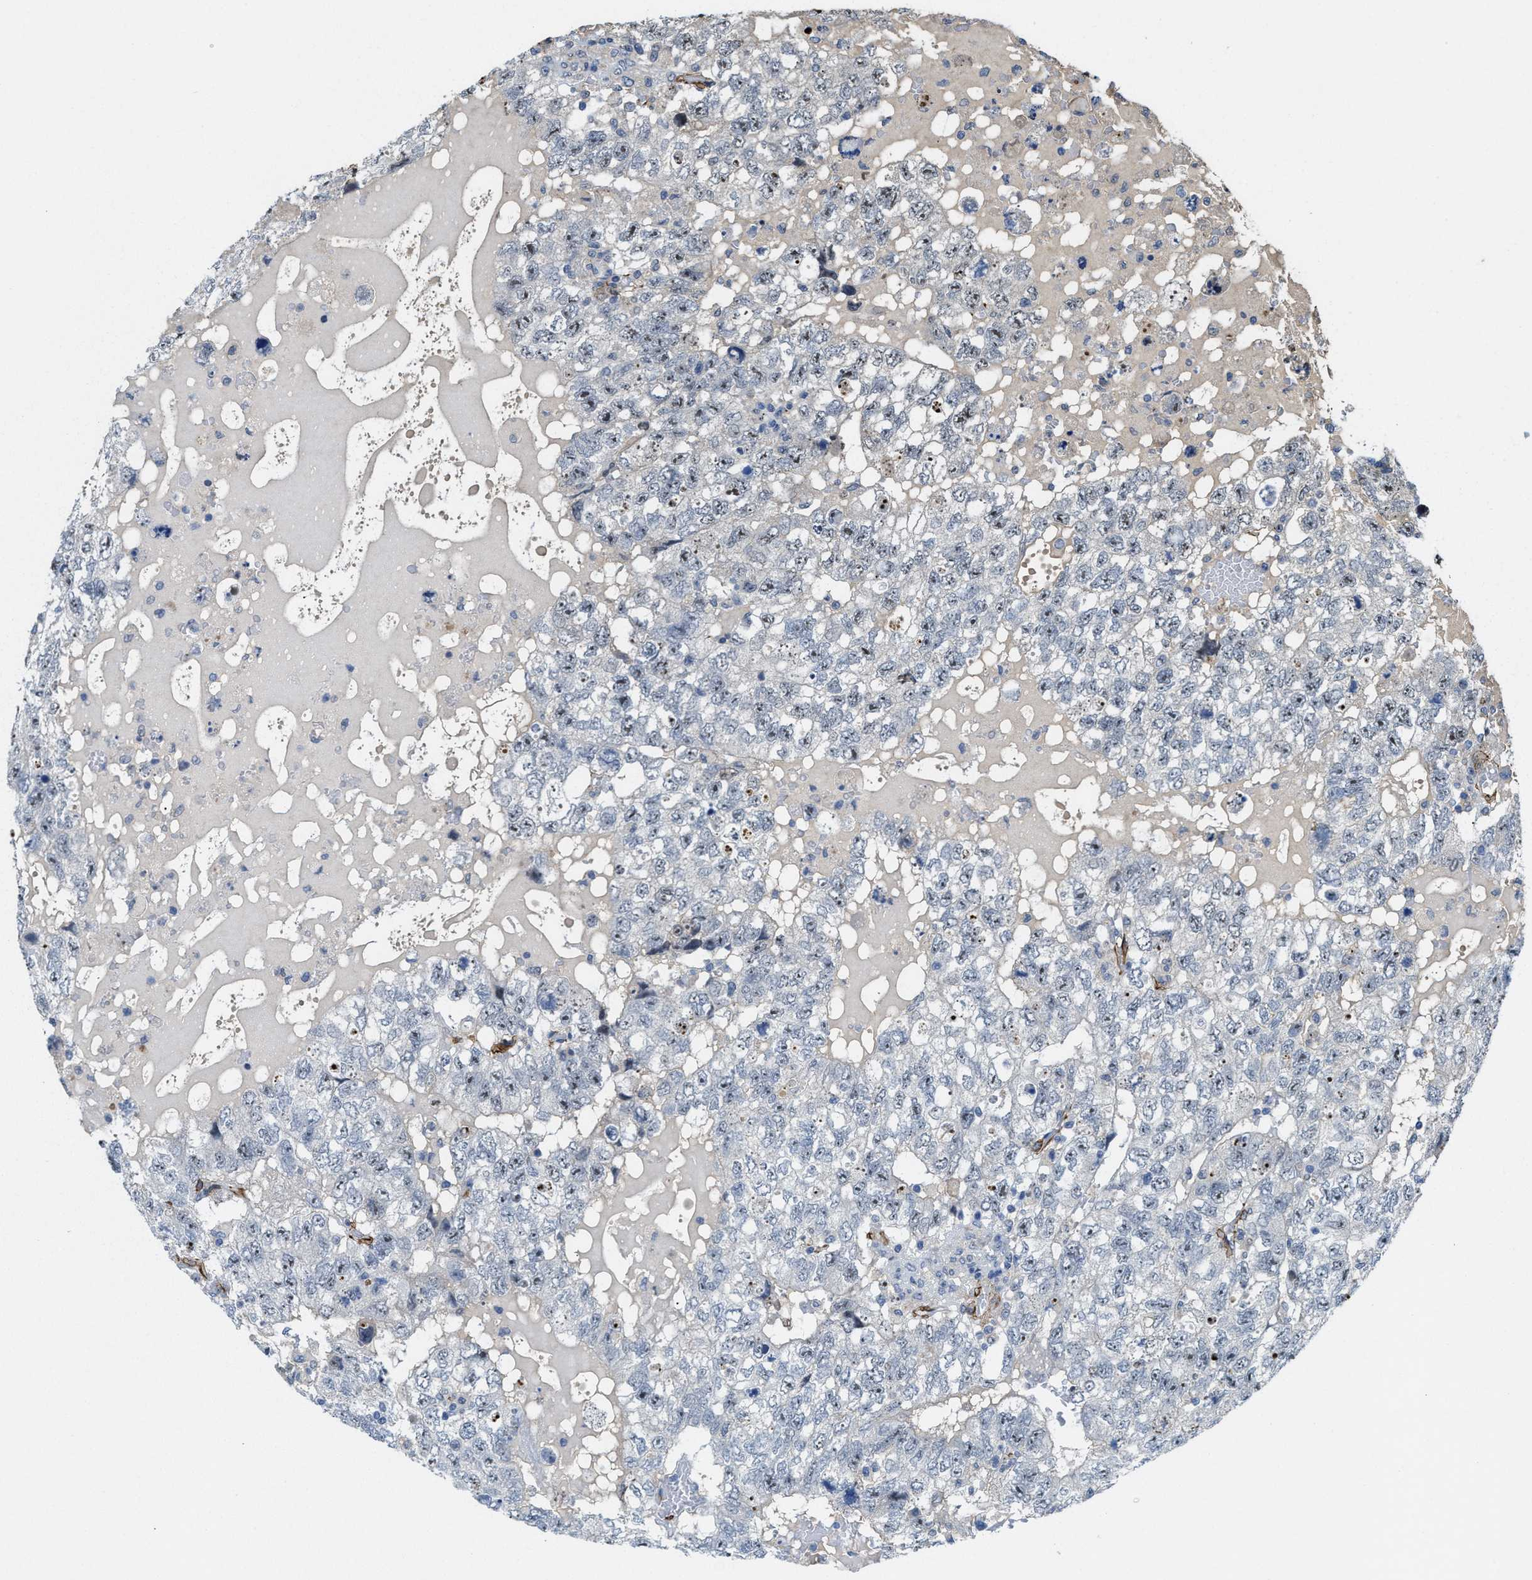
{"staining": {"intensity": "weak", "quantity": "<25%", "location": "nuclear"}, "tissue": "testis cancer", "cell_type": "Tumor cells", "image_type": "cancer", "snomed": [{"axis": "morphology", "description": "Carcinoma, Embryonal, NOS"}, {"axis": "topography", "description": "Testis"}], "caption": "IHC of embryonal carcinoma (testis) exhibits no positivity in tumor cells.", "gene": "ZNF783", "patient": {"sex": "male", "age": 36}}